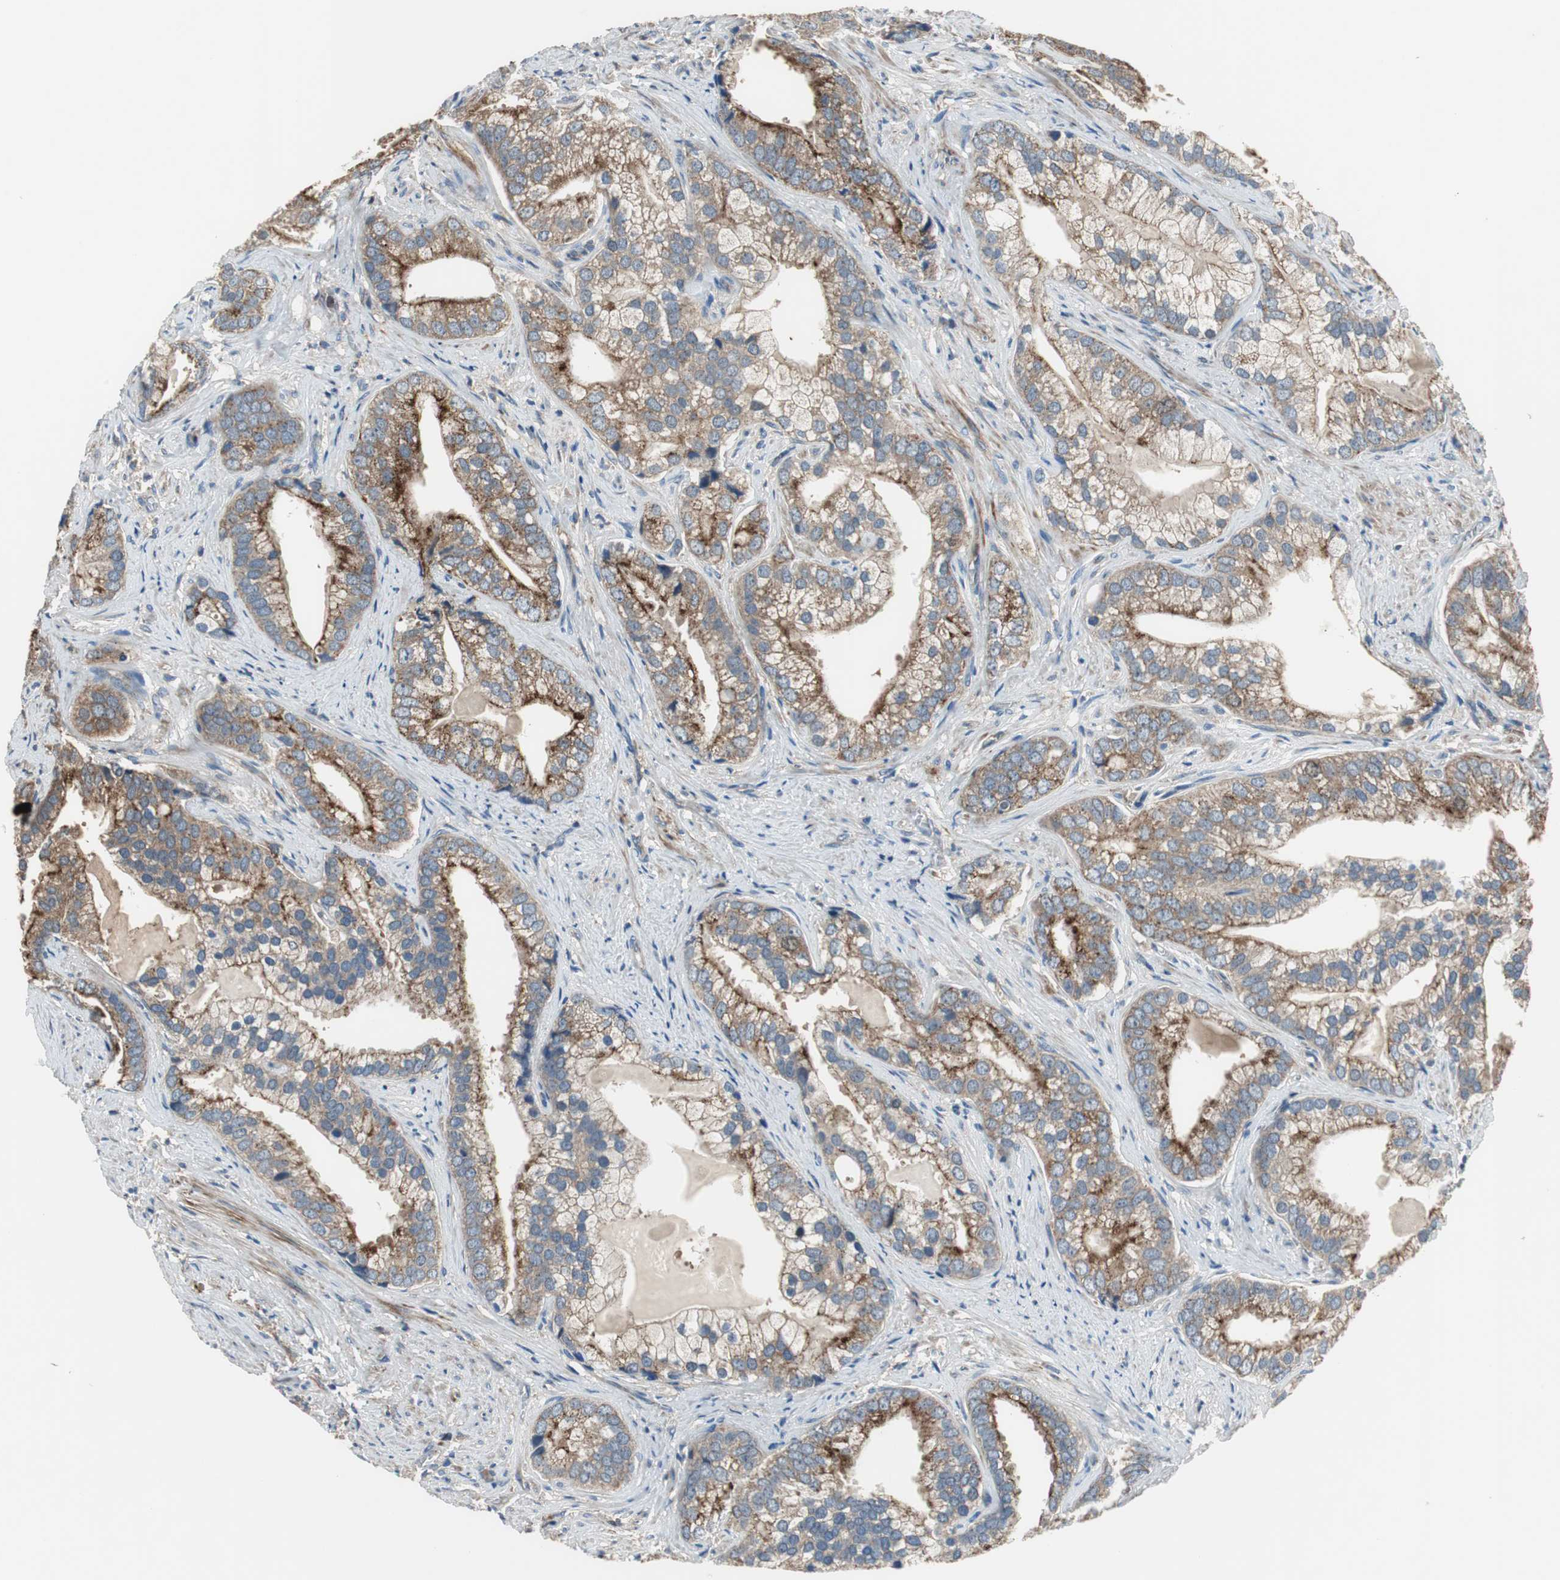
{"staining": {"intensity": "strong", "quantity": ">75%", "location": "cytoplasmic/membranous"}, "tissue": "prostate cancer", "cell_type": "Tumor cells", "image_type": "cancer", "snomed": [{"axis": "morphology", "description": "Adenocarcinoma, Low grade"}, {"axis": "topography", "description": "Prostate"}], "caption": "Protein expression analysis of prostate adenocarcinoma (low-grade) shows strong cytoplasmic/membranous positivity in about >75% of tumor cells.", "gene": "PI4KB", "patient": {"sex": "male", "age": 71}}